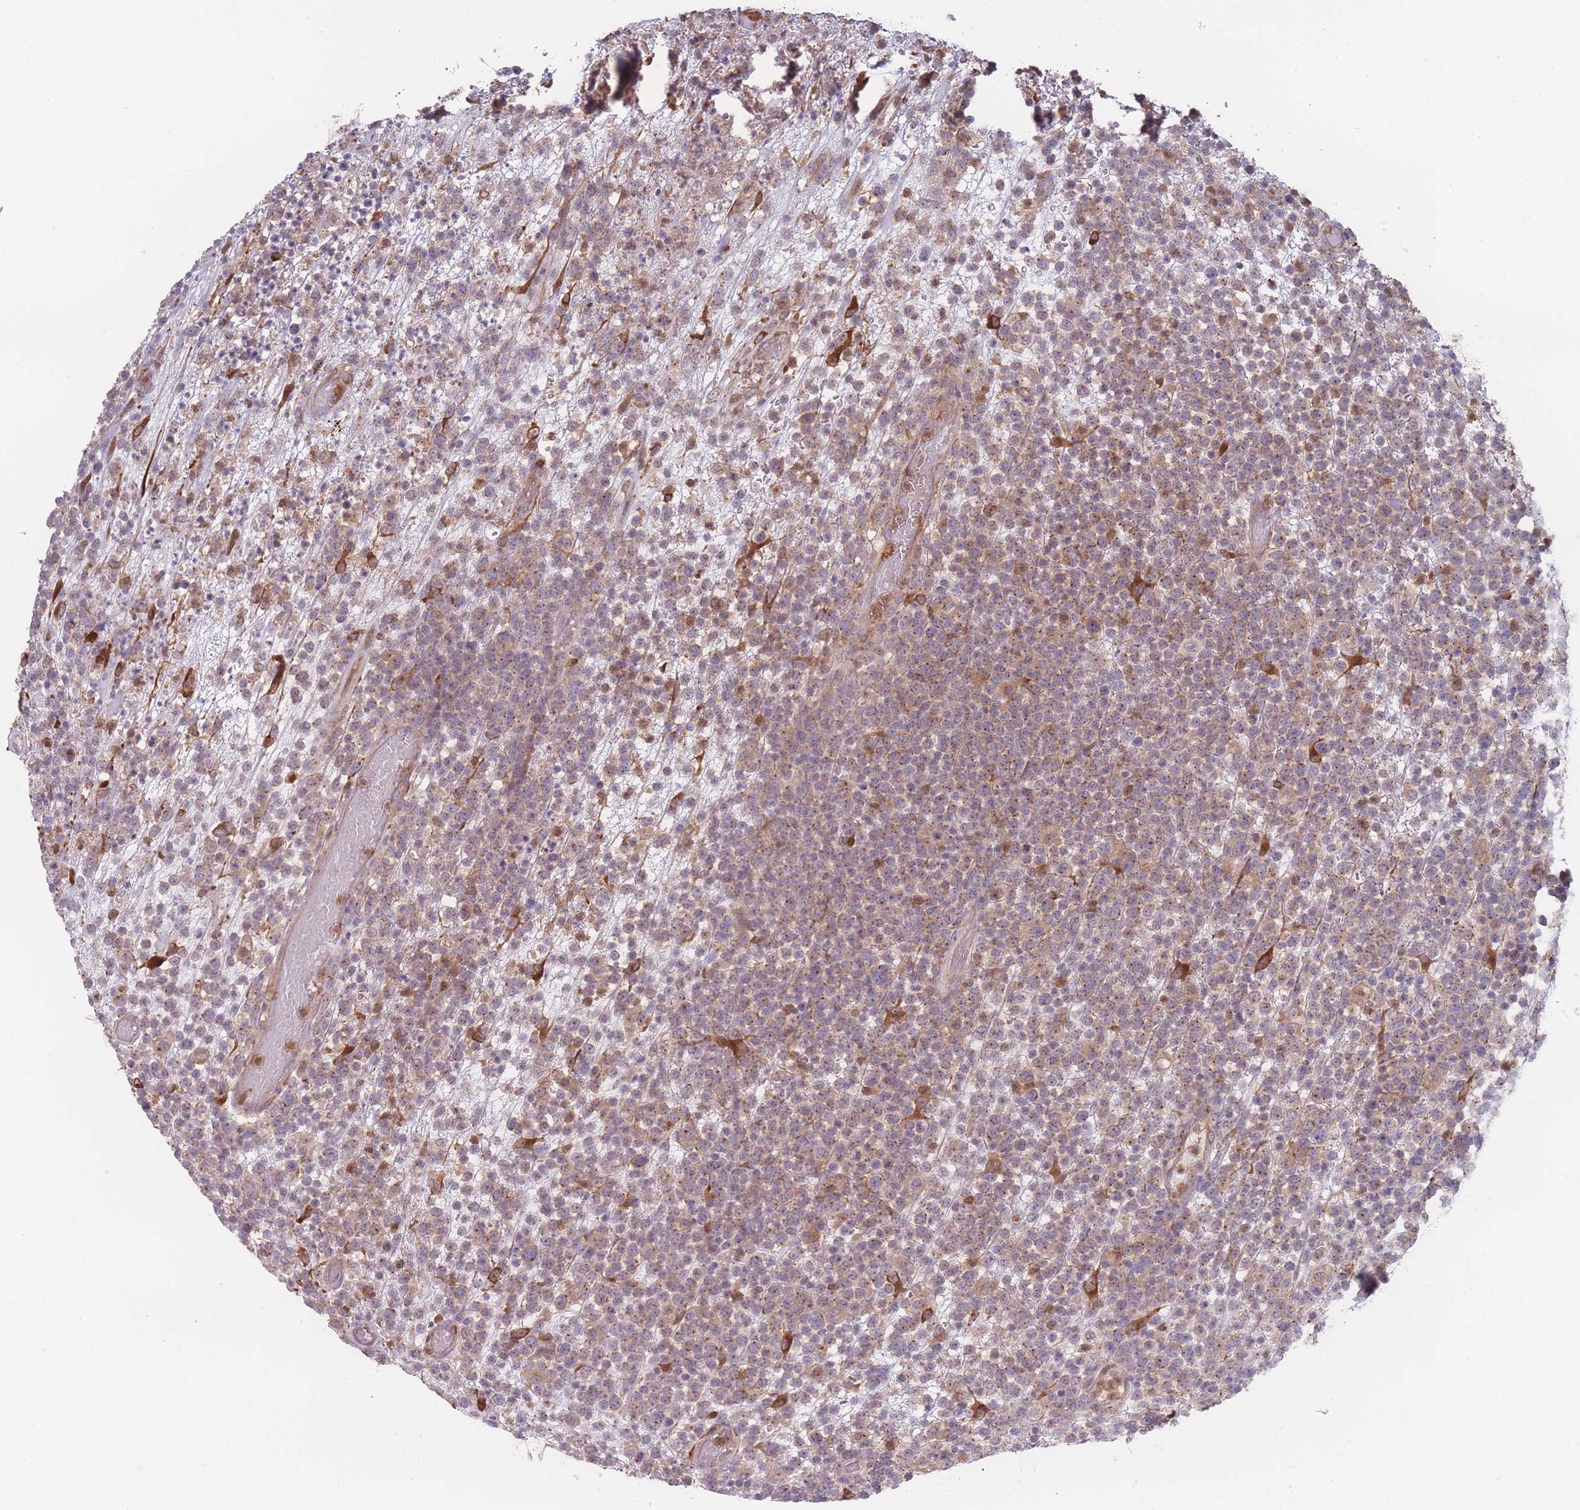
{"staining": {"intensity": "weak", "quantity": ">75%", "location": "cytoplasmic/membranous"}, "tissue": "lymphoma", "cell_type": "Tumor cells", "image_type": "cancer", "snomed": [{"axis": "morphology", "description": "Malignant lymphoma, non-Hodgkin's type, High grade"}, {"axis": "topography", "description": "Colon"}], "caption": "A micrograph showing weak cytoplasmic/membranous positivity in about >75% of tumor cells in high-grade malignant lymphoma, non-Hodgkin's type, as visualized by brown immunohistochemical staining.", "gene": "STEAP3", "patient": {"sex": "female", "age": 53}}